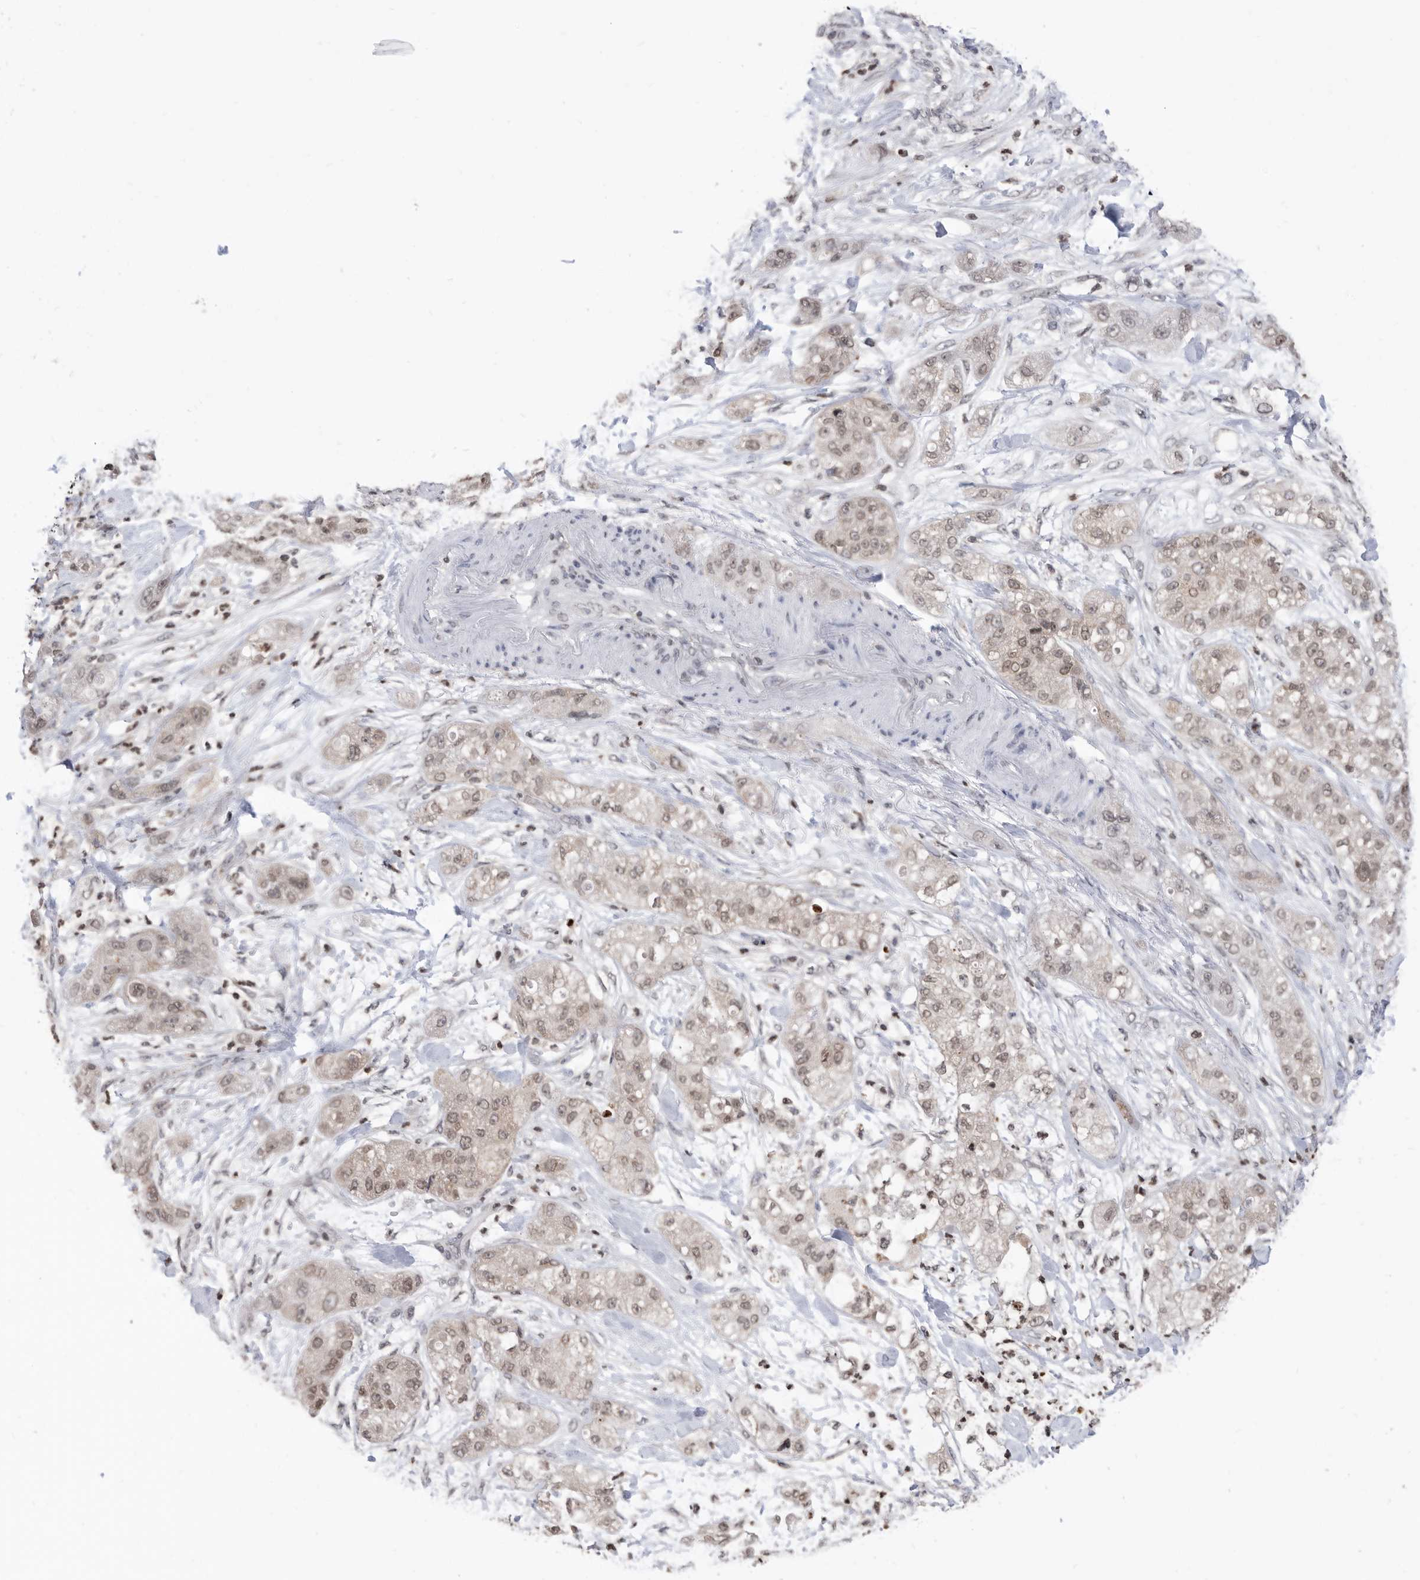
{"staining": {"intensity": "moderate", "quantity": ">75%", "location": "nuclear"}, "tissue": "pancreatic cancer", "cell_type": "Tumor cells", "image_type": "cancer", "snomed": [{"axis": "morphology", "description": "Adenocarcinoma, NOS"}, {"axis": "topography", "description": "Pancreas"}], "caption": "Protein analysis of pancreatic cancer tissue exhibits moderate nuclear staining in about >75% of tumor cells.", "gene": "TSTD1", "patient": {"sex": "female", "age": 78}}